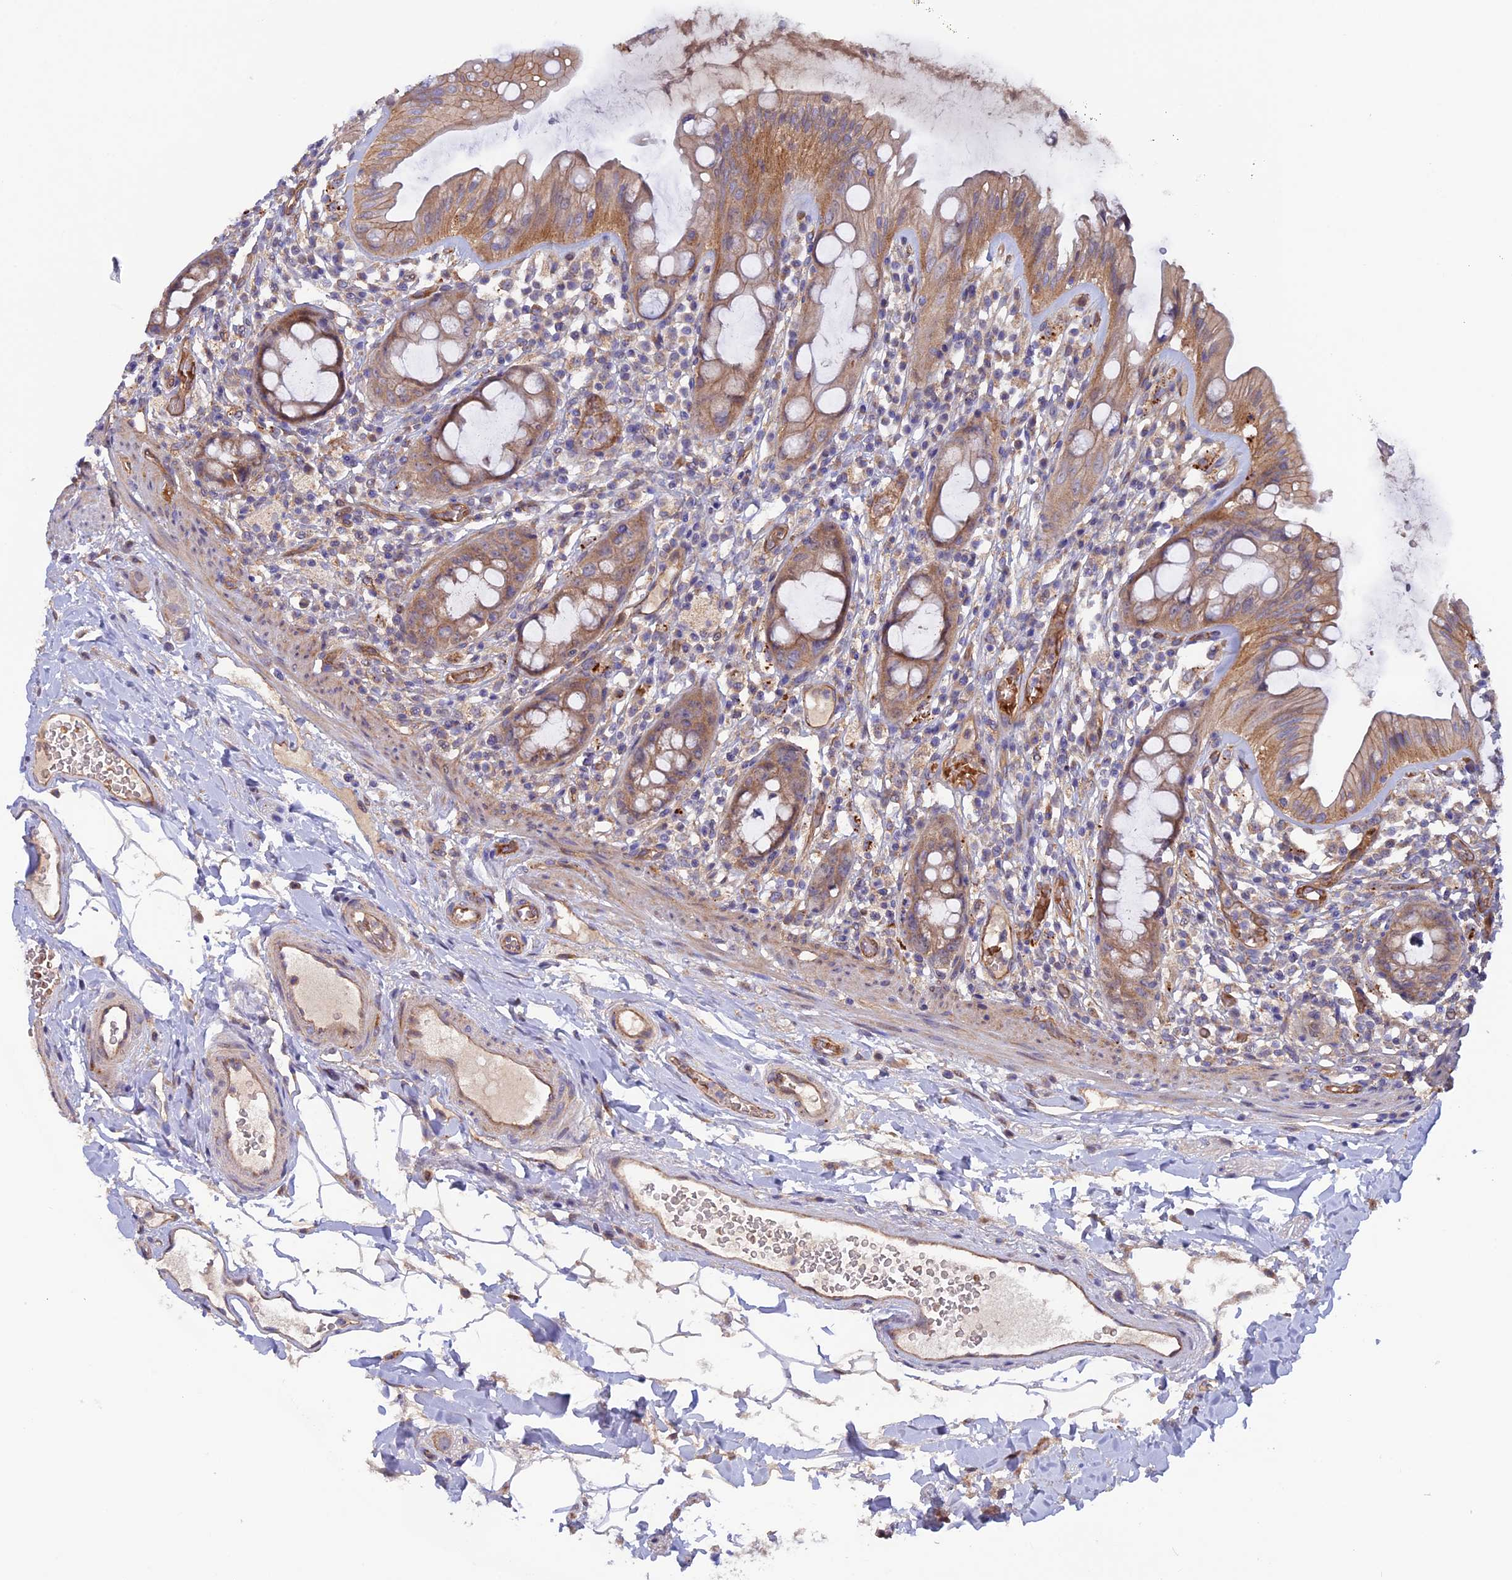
{"staining": {"intensity": "moderate", "quantity": ">75%", "location": "cytoplasmic/membranous"}, "tissue": "rectum", "cell_type": "Glandular cells", "image_type": "normal", "snomed": [{"axis": "morphology", "description": "Normal tissue, NOS"}, {"axis": "topography", "description": "Rectum"}], "caption": "IHC staining of unremarkable rectum, which displays medium levels of moderate cytoplasmic/membranous expression in about >75% of glandular cells indicating moderate cytoplasmic/membranous protein expression. The staining was performed using DAB (3,3'-diaminobenzidine) (brown) for protein detection and nuclei were counterstained in hematoxylin (blue).", "gene": "DUS3L", "patient": {"sex": "female", "age": 57}}